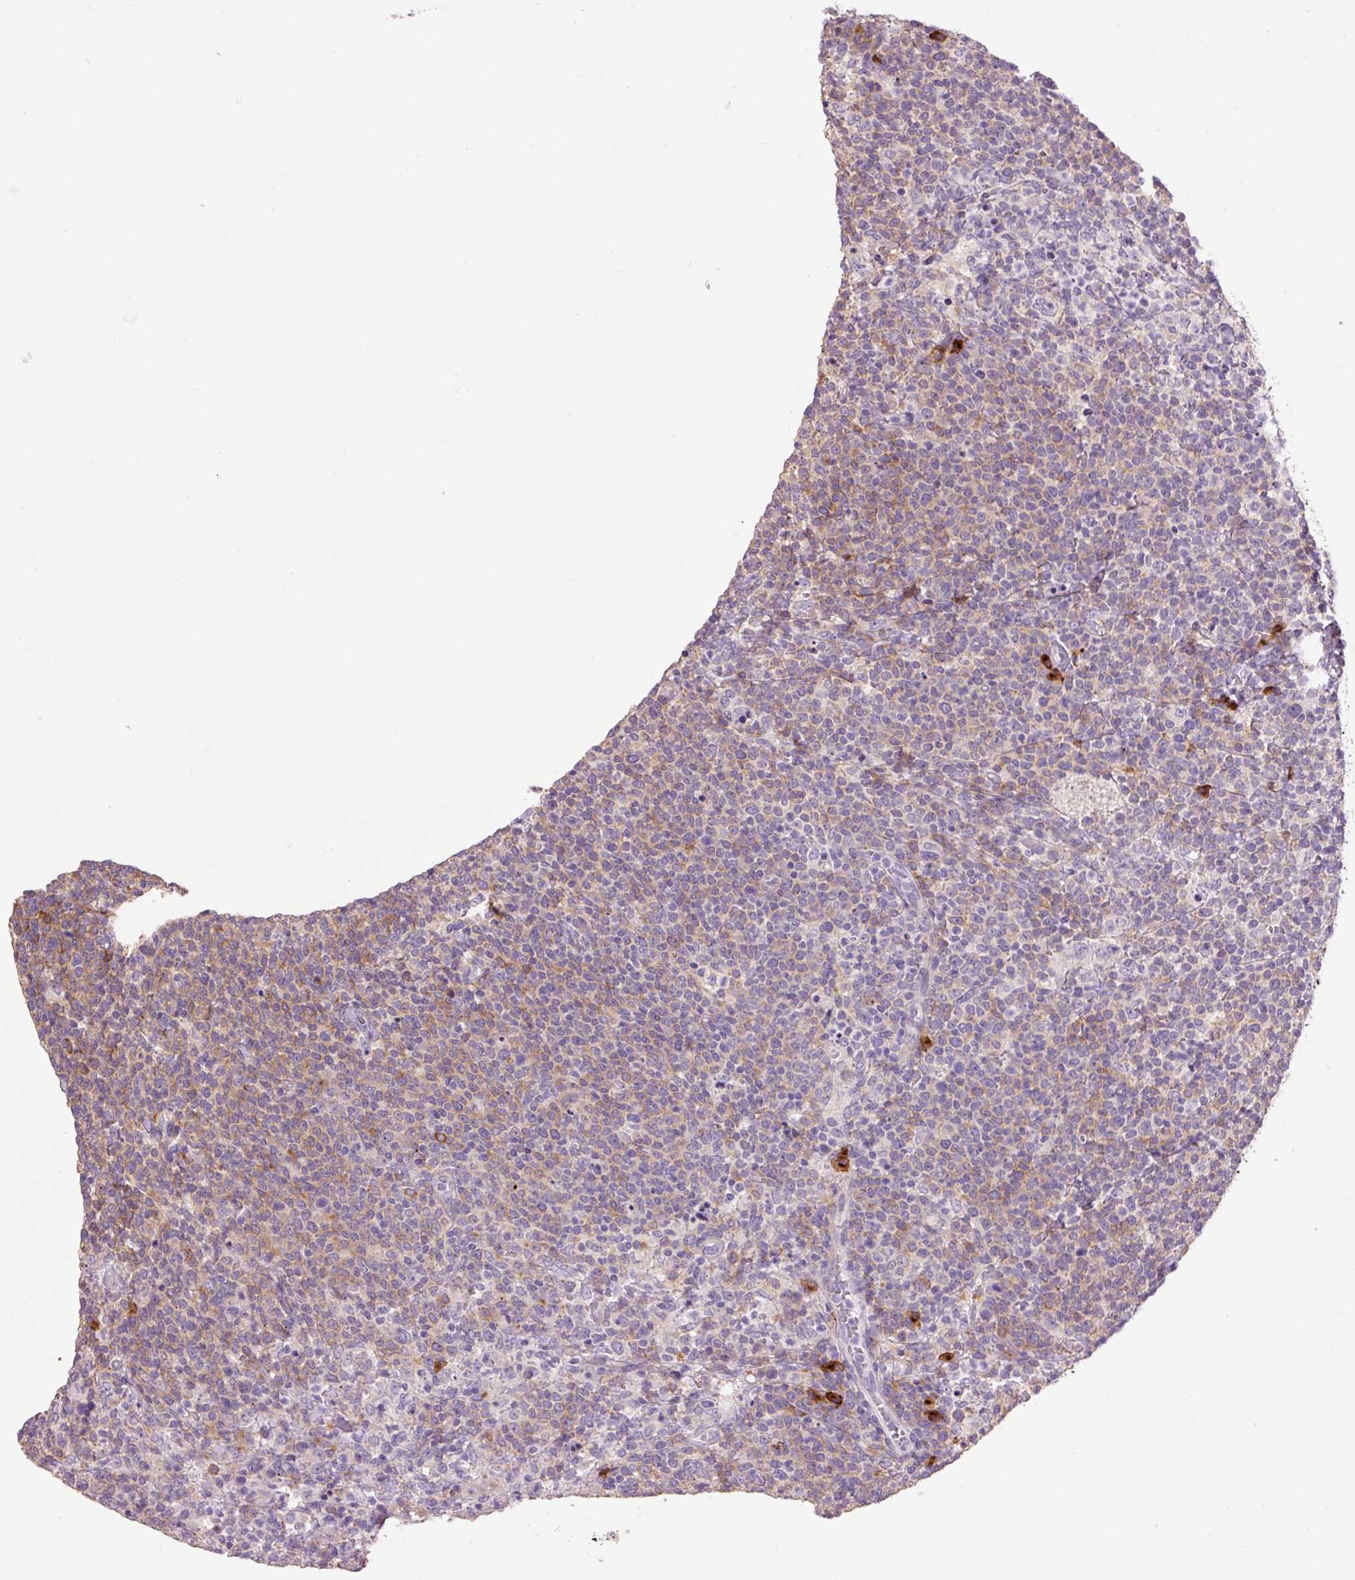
{"staining": {"intensity": "moderate", "quantity": "<25%", "location": "cytoplasmic/membranous"}, "tissue": "lymphoma", "cell_type": "Tumor cells", "image_type": "cancer", "snomed": [{"axis": "morphology", "description": "Malignant lymphoma, non-Hodgkin's type, High grade"}, {"axis": "topography", "description": "Lymph node"}], "caption": "Protein analysis of high-grade malignant lymphoma, non-Hodgkin's type tissue demonstrates moderate cytoplasmic/membranous expression in about <25% of tumor cells.", "gene": "HAX1", "patient": {"sex": "male", "age": 61}}